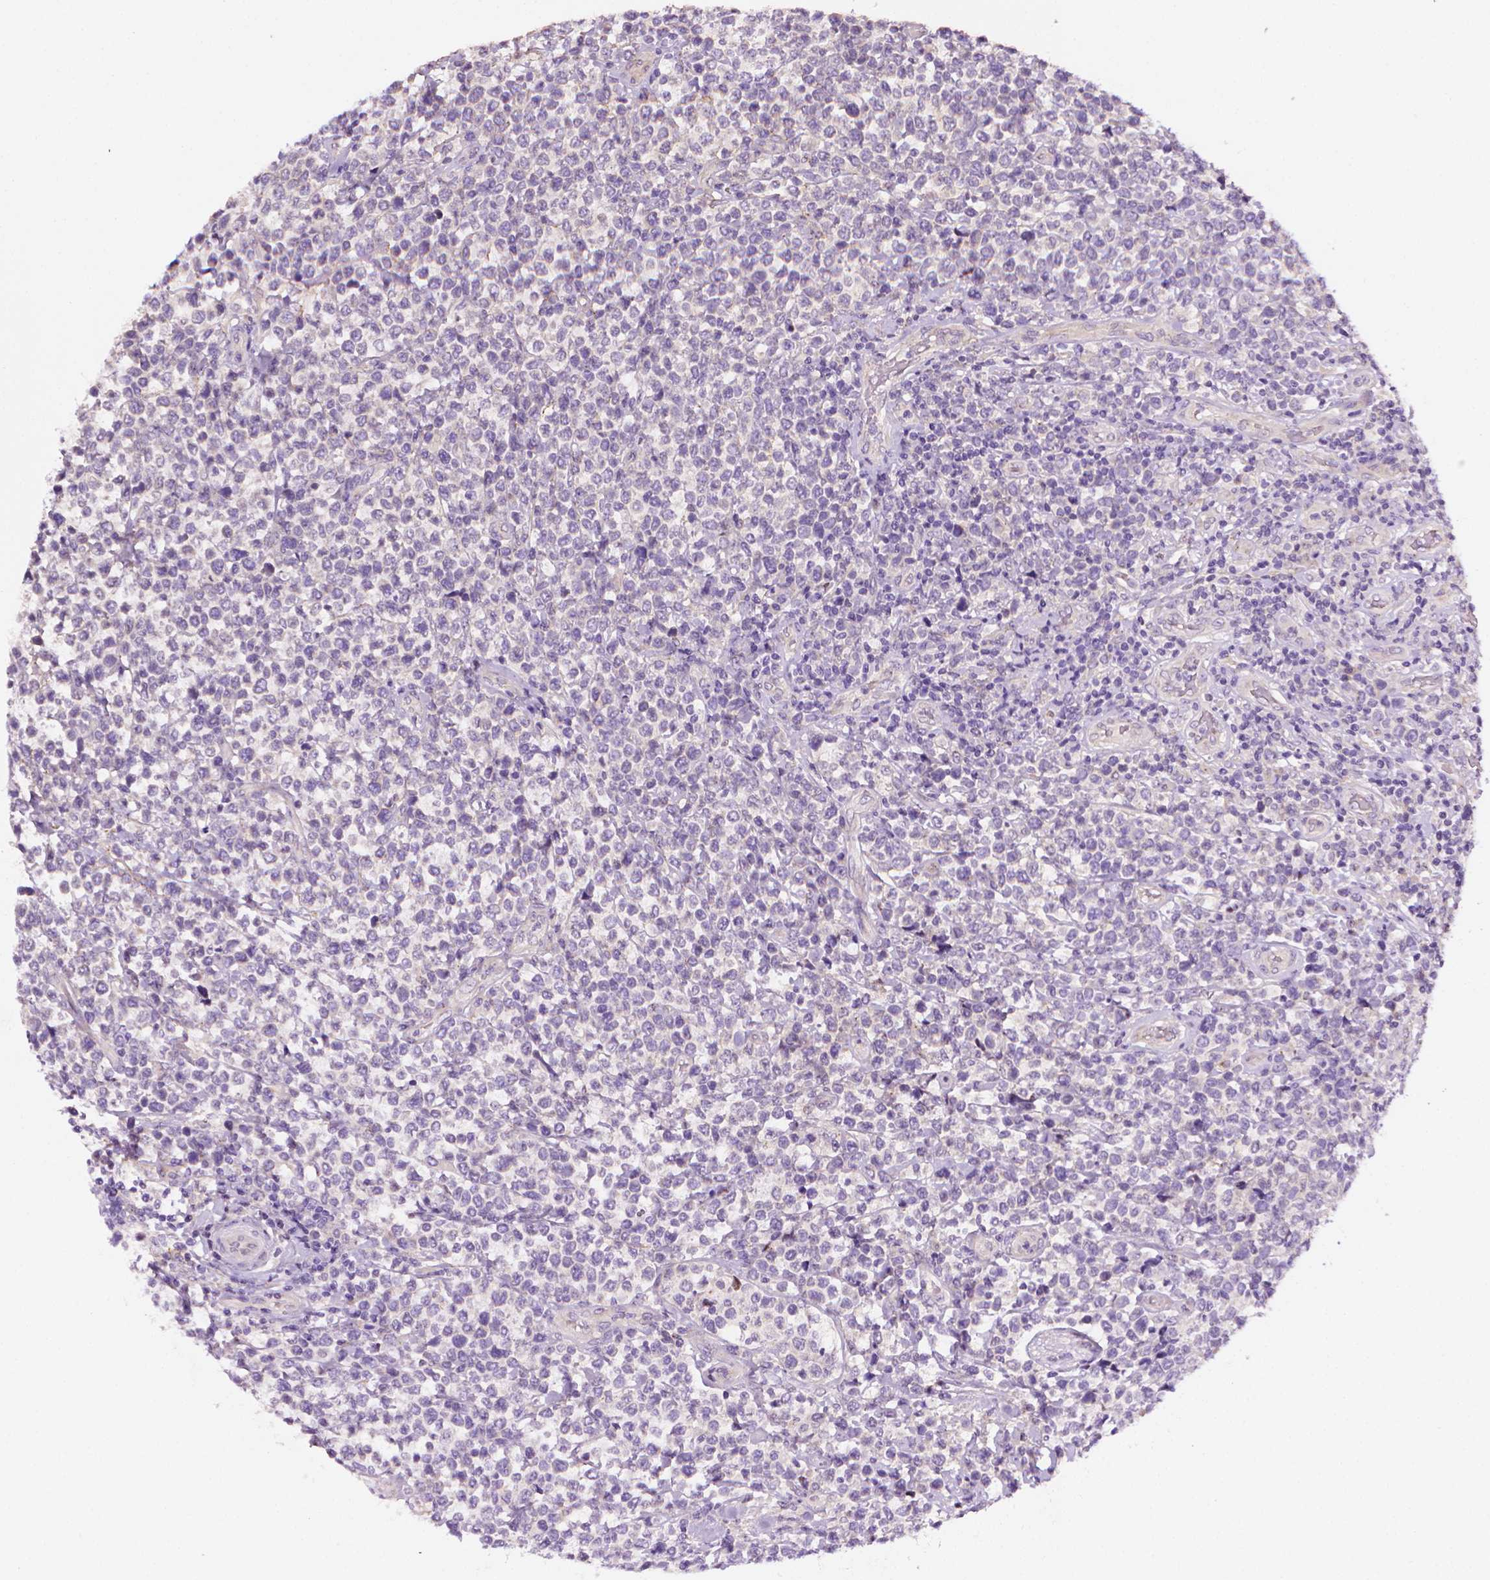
{"staining": {"intensity": "negative", "quantity": "none", "location": "none"}, "tissue": "lymphoma", "cell_type": "Tumor cells", "image_type": "cancer", "snomed": [{"axis": "morphology", "description": "Malignant lymphoma, non-Hodgkin's type, High grade"}, {"axis": "topography", "description": "Soft tissue"}], "caption": "There is no significant staining in tumor cells of malignant lymphoma, non-Hodgkin's type (high-grade).", "gene": "MCOLN3", "patient": {"sex": "female", "age": 56}}